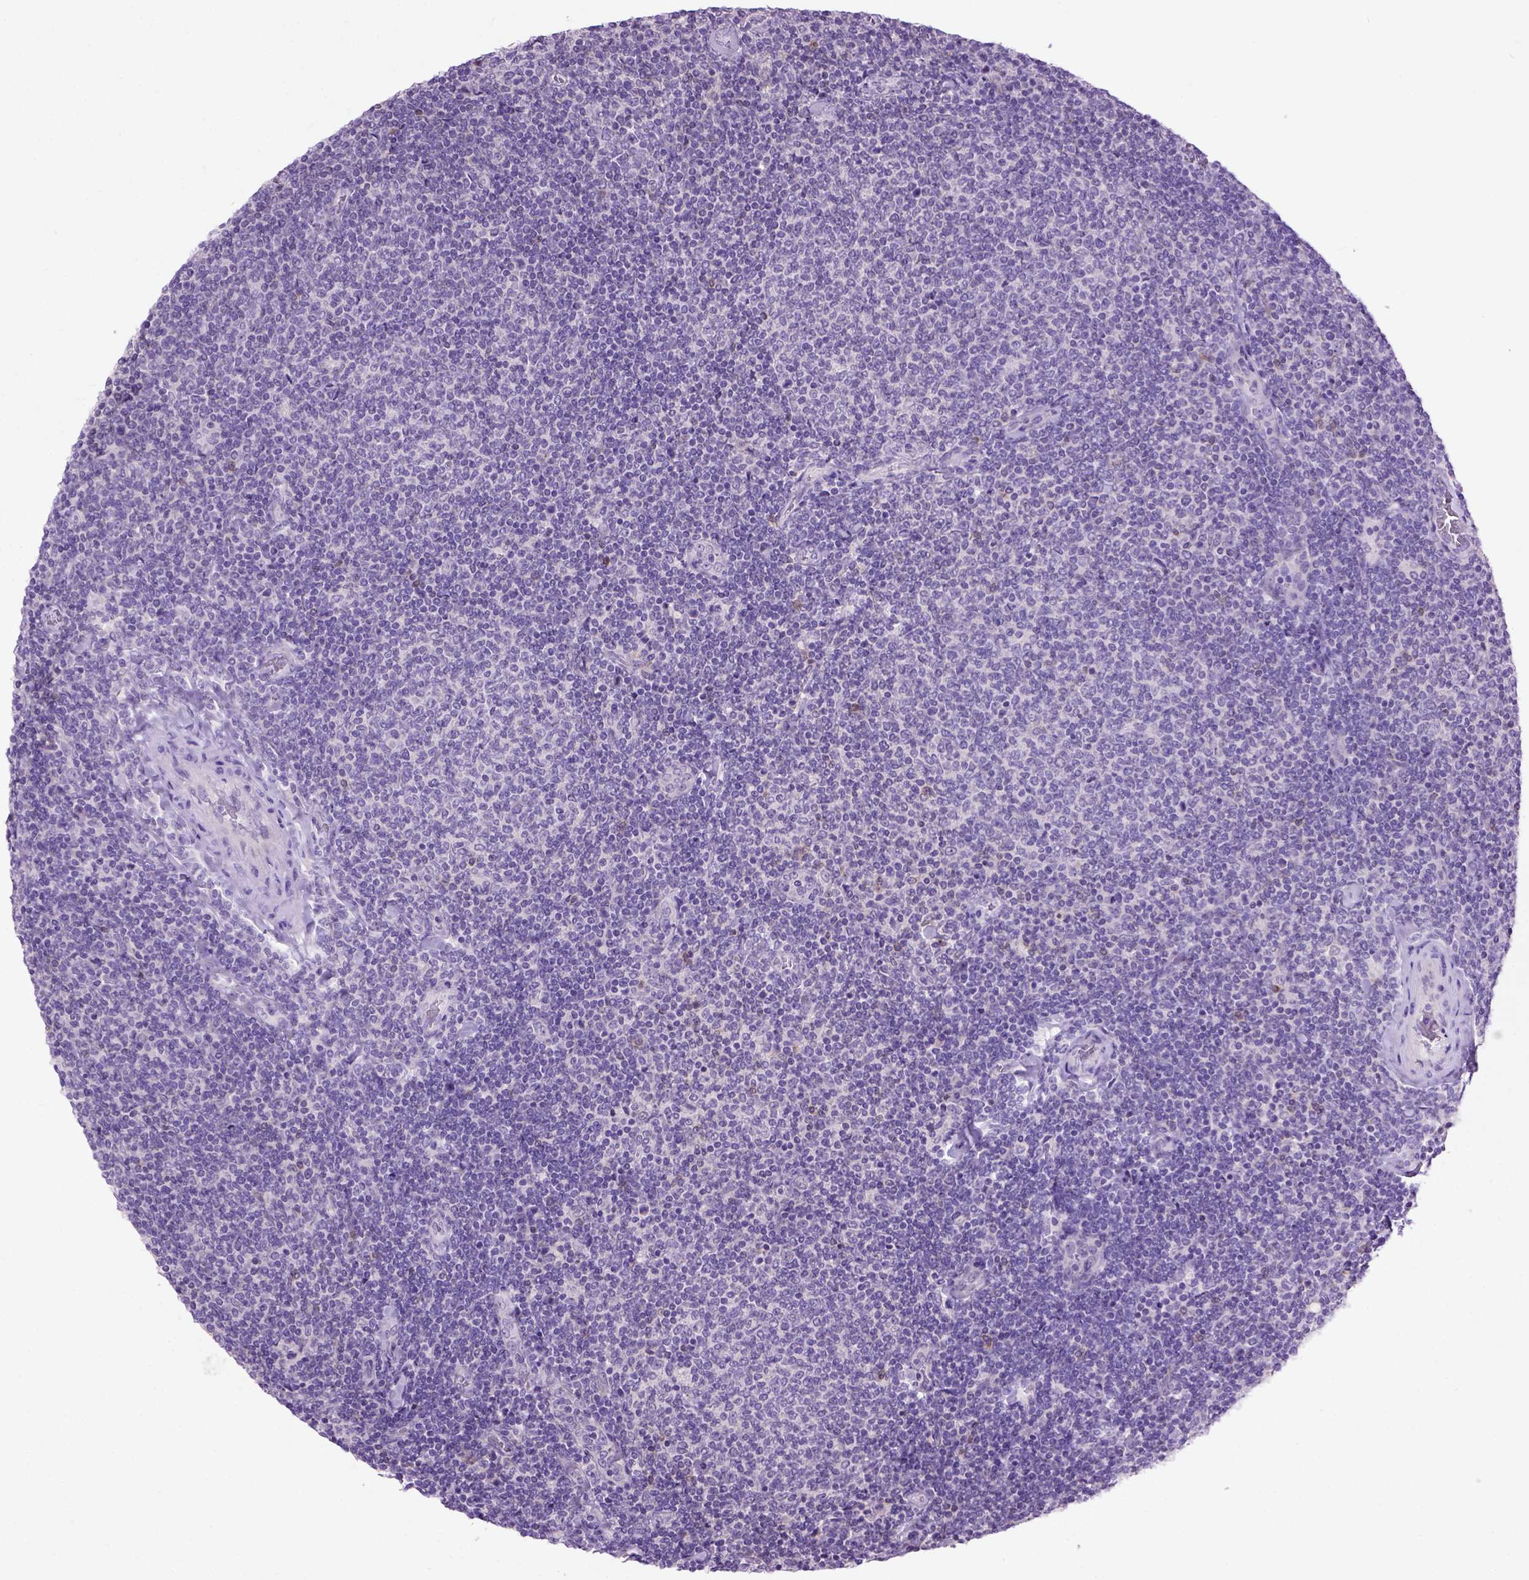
{"staining": {"intensity": "negative", "quantity": "none", "location": "none"}, "tissue": "lymphoma", "cell_type": "Tumor cells", "image_type": "cancer", "snomed": [{"axis": "morphology", "description": "Malignant lymphoma, non-Hodgkin's type, Low grade"}, {"axis": "topography", "description": "Lymph node"}], "caption": "Immunohistochemistry (IHC) histopathology image of lymphoma stained for a protein (brown), which shows no positivity in tumor cells. (Stains: DAB immunohistochemistry with hematoxylin counter stain, Microscopy: brightfield microscopy at high magnification).", "gene": "MAPT", "patient": {"sex": "male", "age": 52}}